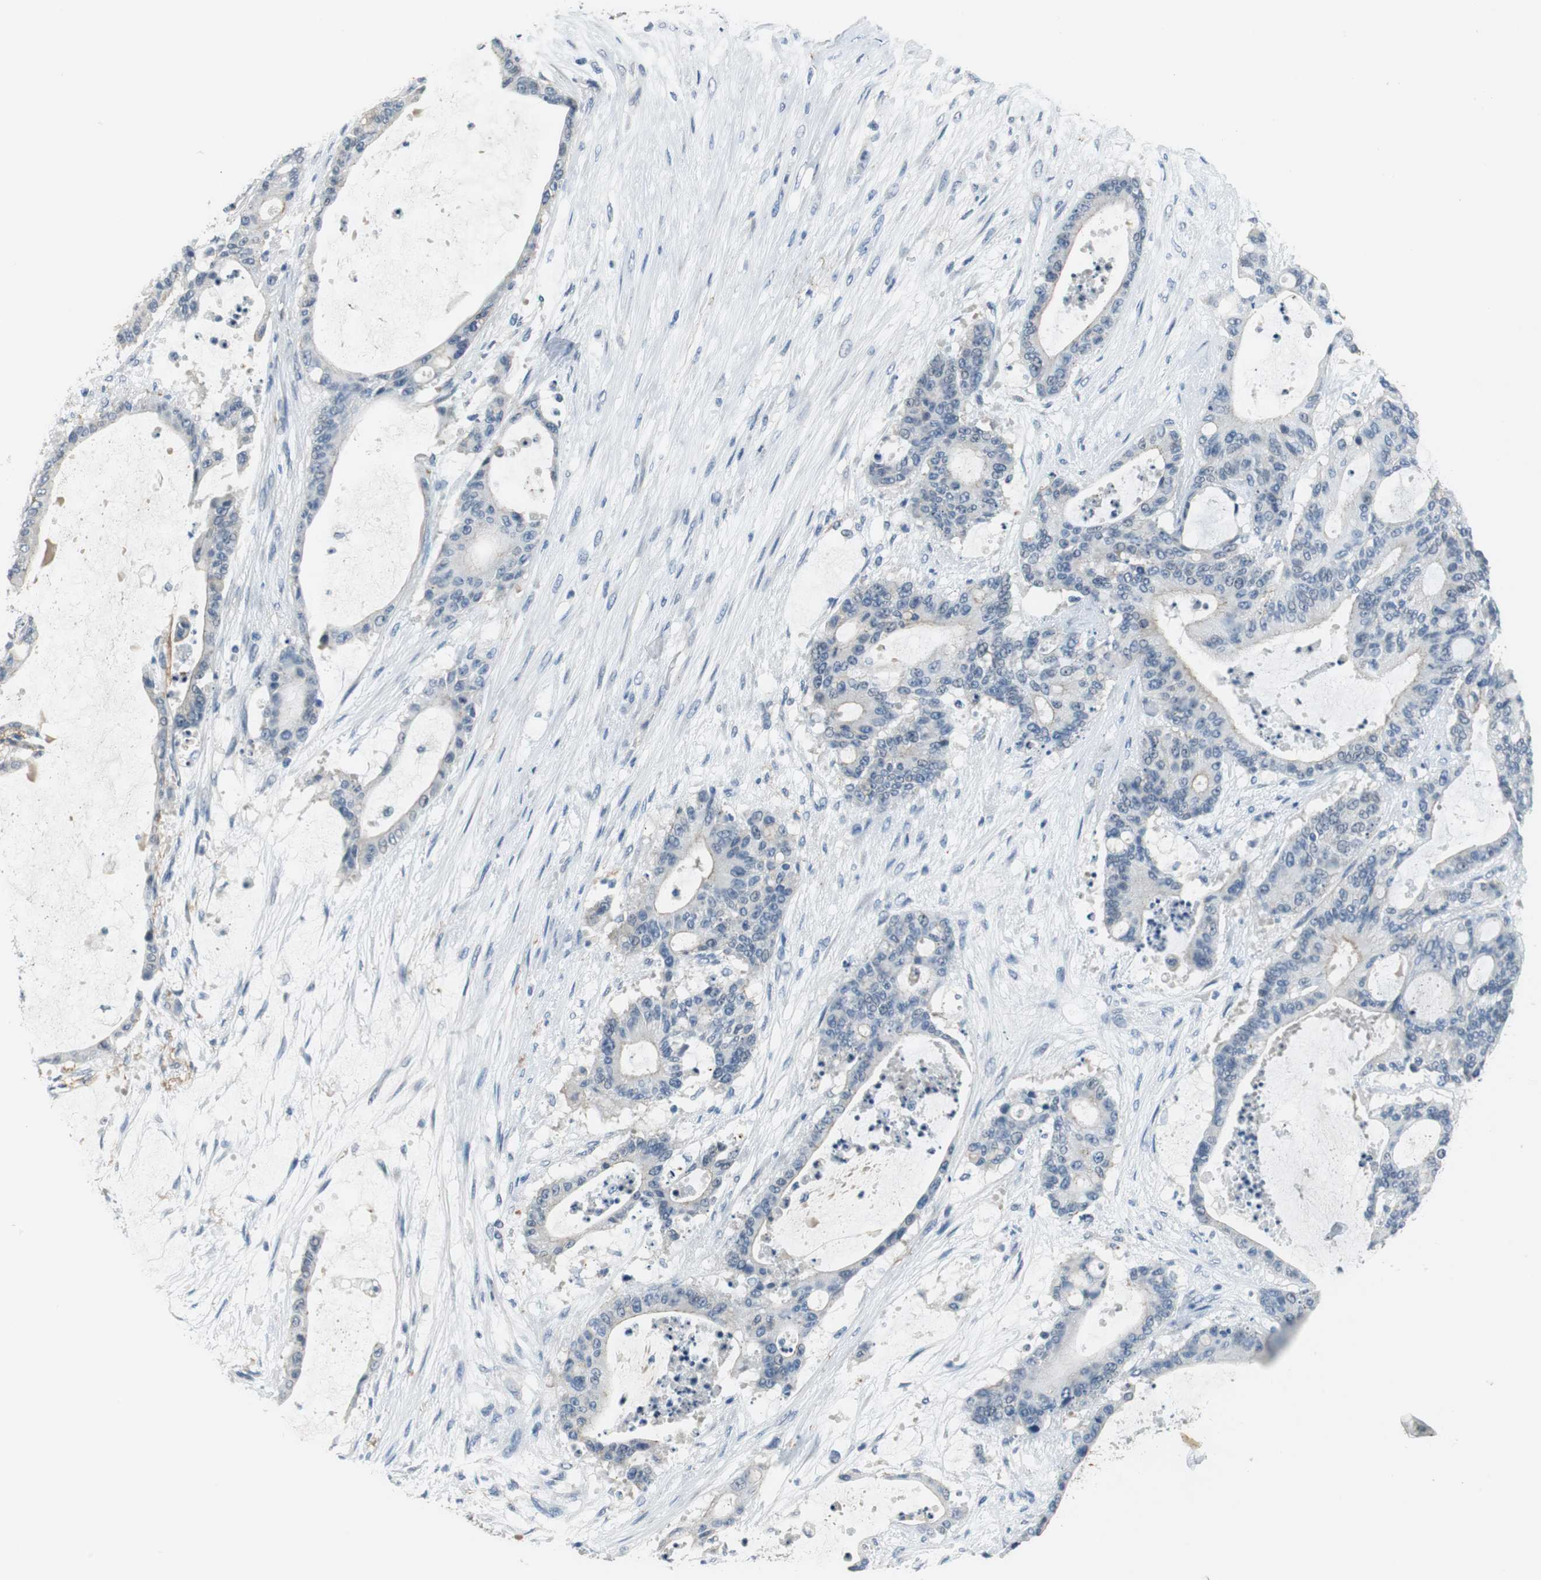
{"staining": {"intensity": "weak", "quantity": "25%-75%", "location": "cytoplasmic/membranous"}, "tissue": "liver cancer", "cell_type": "Tumor cells", "image_type": "cancer", "snomed": [{"axis": "morphology", "description": "Cholangiocarcinoma"}, {"axis": "topography", "description": "Liver"}], "caption": "High-magnification brightfield microscopy of liver cancer (cholangiocarcinoma) stained with DAB (brown) and counterstained with hematoxylin (blue). tumor cells exhibit weak cytoplasmic/membranous expression is present in about25%-75% of cells. The staining was performed using DAB, with brown indicating positive protein expression. Nuclei are stained blue with hematoxylin.", "gene": "MUC7", "patient": {"sex": "female", "age": 73}}